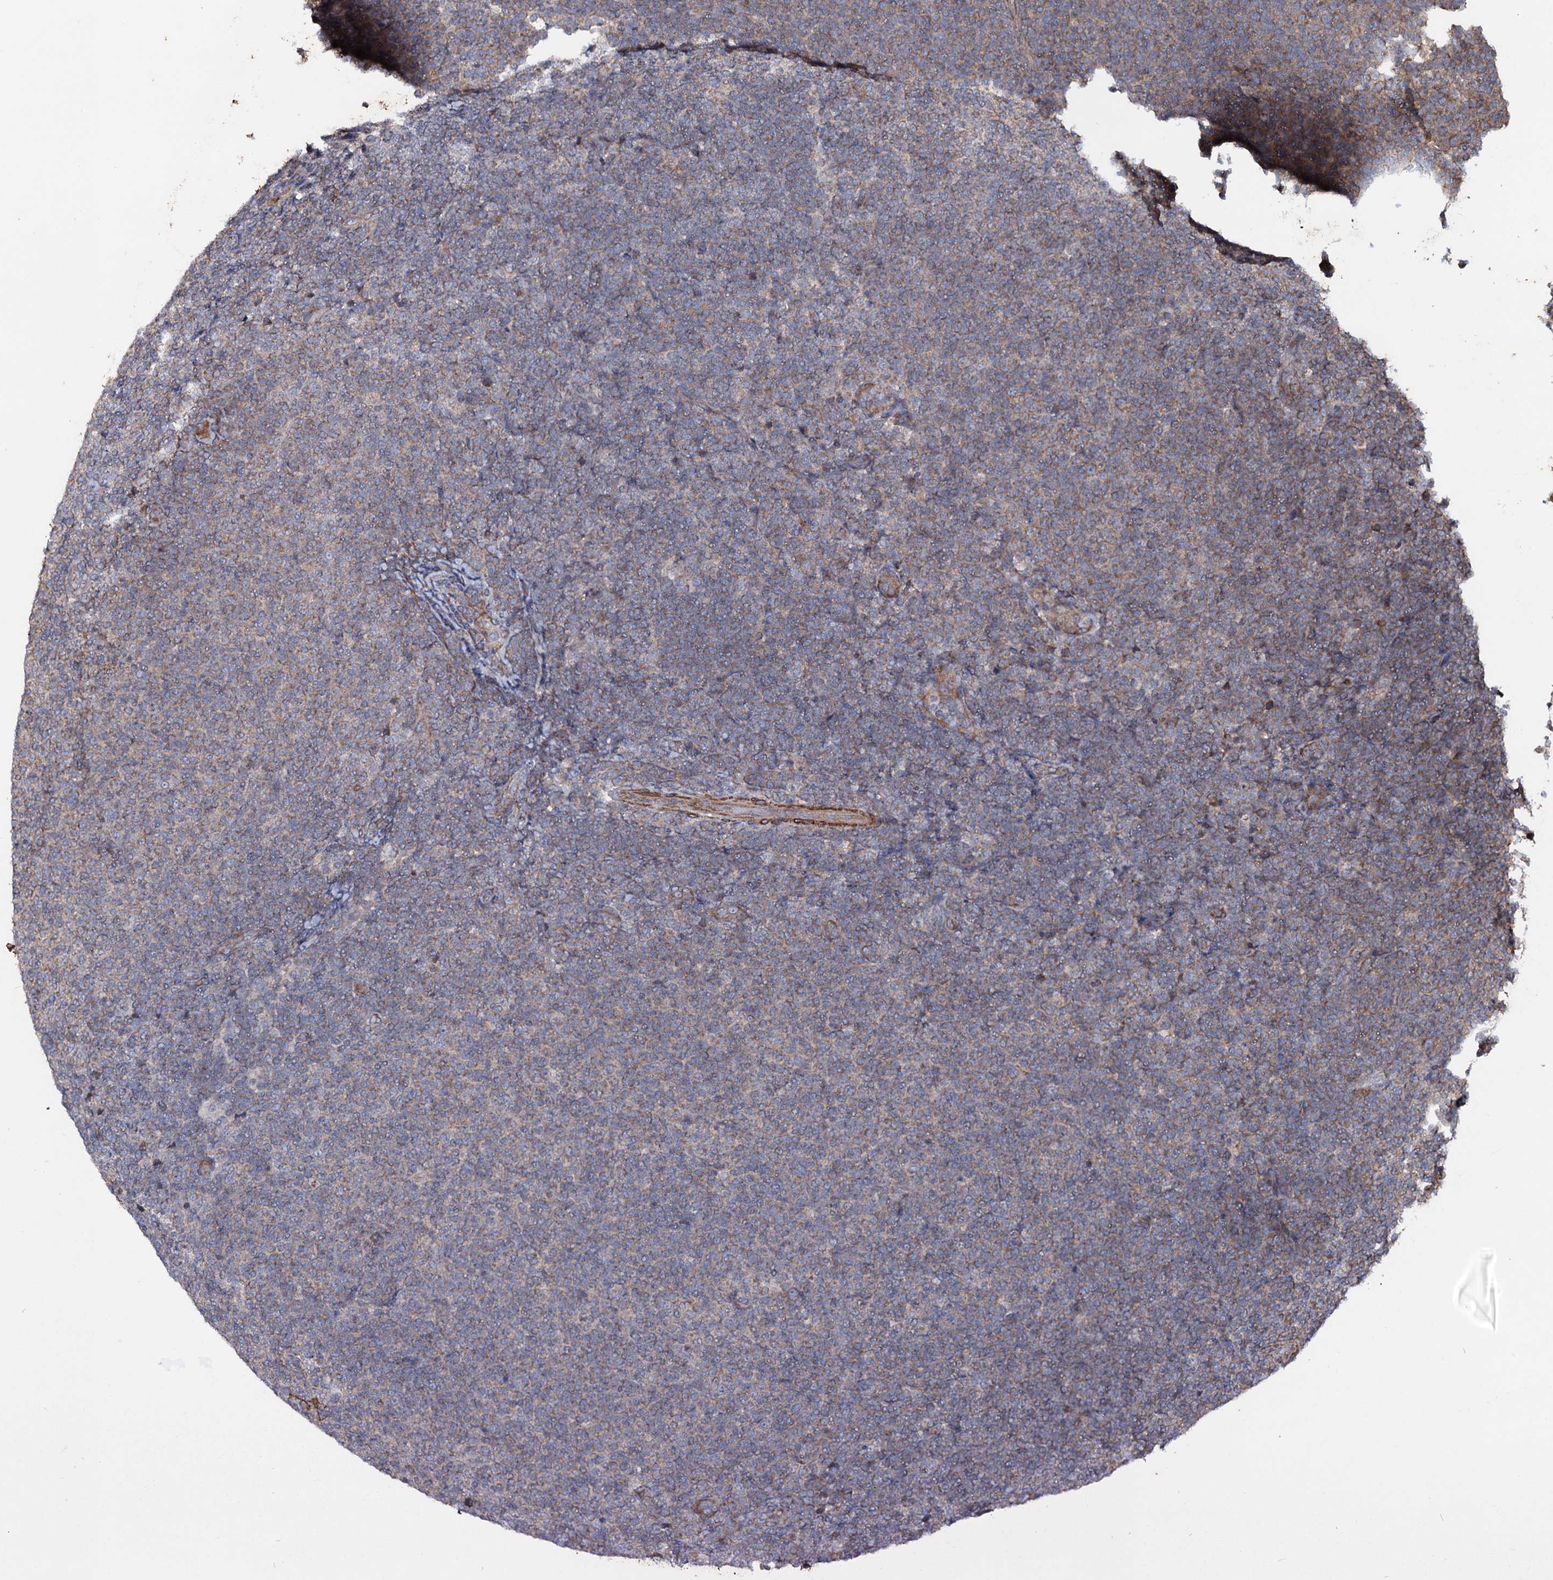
{"staining": {"intensity": "negative", "quantity": "none", "location": "none"}, "tissue": "lymphoma", "cell_type": "Tumor cells", "image_type": "cancer", "snomed": [{"axis": "morphology", "description": "Malignant lymphoma, non-Hodgkin's type, Low grade"}, {"axis": "topography", "description": "Lymph node"}], "caption": "A histopathology image of human lymphoma is negative for staining in tumor cells.", "gene": "DYDC1", "patient": {"sex": "male", "age": 66}}